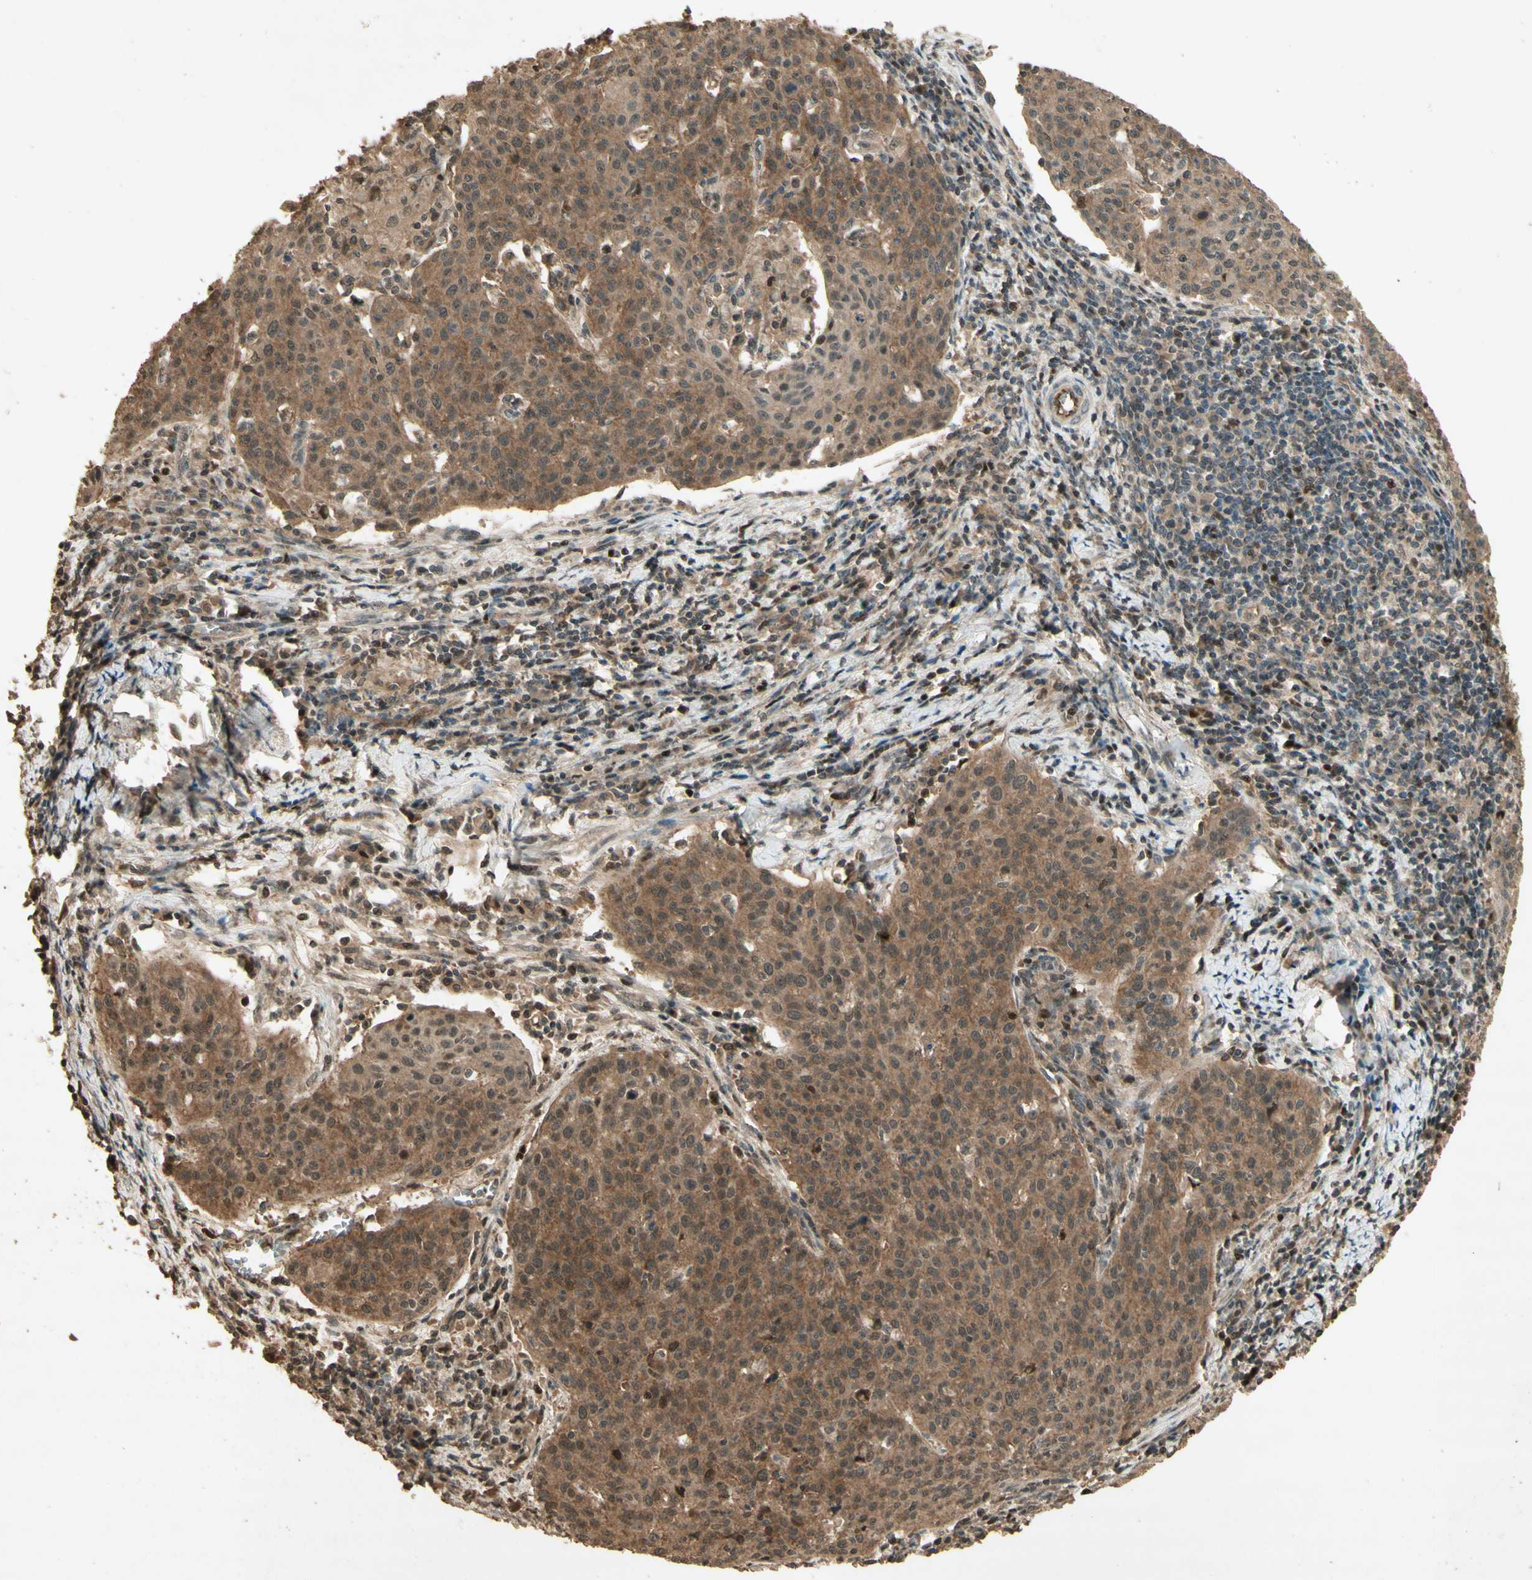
{"staining": {"intensity": "moderate", "quantity": ">75%", "location": "cytoplasmic/membranous,nuclear"}, "tissue": "cervical cancer", "cell_type": "Tumor cells", "image_type": "cancer", "snomed": [{"axis": "morphology", "description": "Squamous cell carcinoma, NOS"}, {"axis": "topography", "description": "Cervix"}], "caption": "Immunohistochemistry (IHC) image of neoplastic tissue: squamous cell carcinoma (cervical) stained using immunohistochemistry (IHC) demonstrates medium levels of moderate protein expression localized specifically in the cytoplasmic/membranous and nuclear of tumor cells, appearing as a cytoplasmic/membranous and nuclear brown color.", "gene": "SMAD9", "patient": {"sex": "female", "age": 38}}